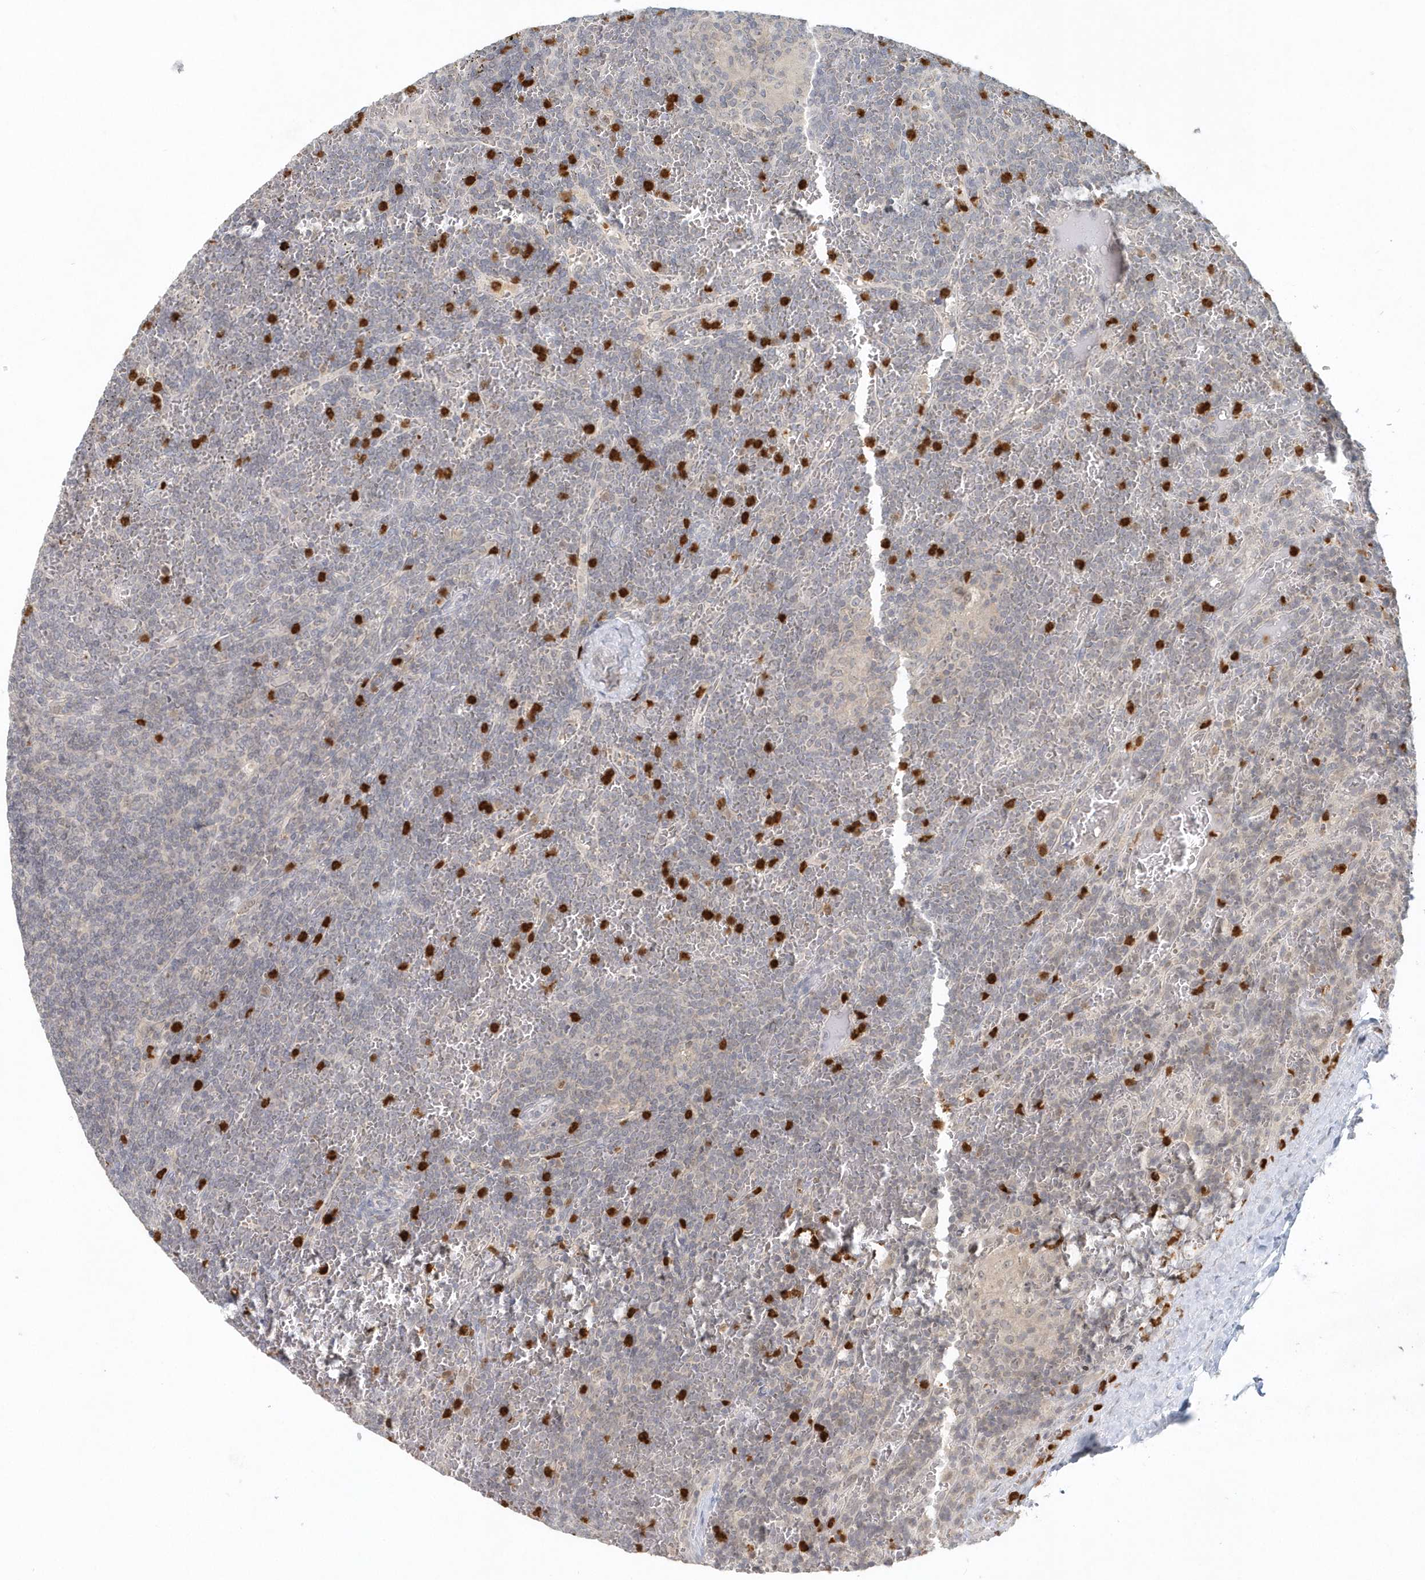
{"staining": {"intensity": "weak", "quantity": "<25%", "location": "nuclear"}, "tissue": "lymphoma", "cell_type": "Tumor cells", "image_type": "cancer", "snomed": [{"axis": "morphology", "description": "Malignant lymphoma, non-Hodgkin's type, Low grade"}, {"axis": "topography", "description": "Spleen"}], "caption": "A high-resolution photomicrograph shows immunohistochemistry staining of lymphoma, which exhibits no significant staining in tumor cells. (DAB immunohistochemistry (IHC) visualized using brightfield microscopy, high magnification).", "gene": "NUP54", "patient": {"sex": "female", "age": 19}}